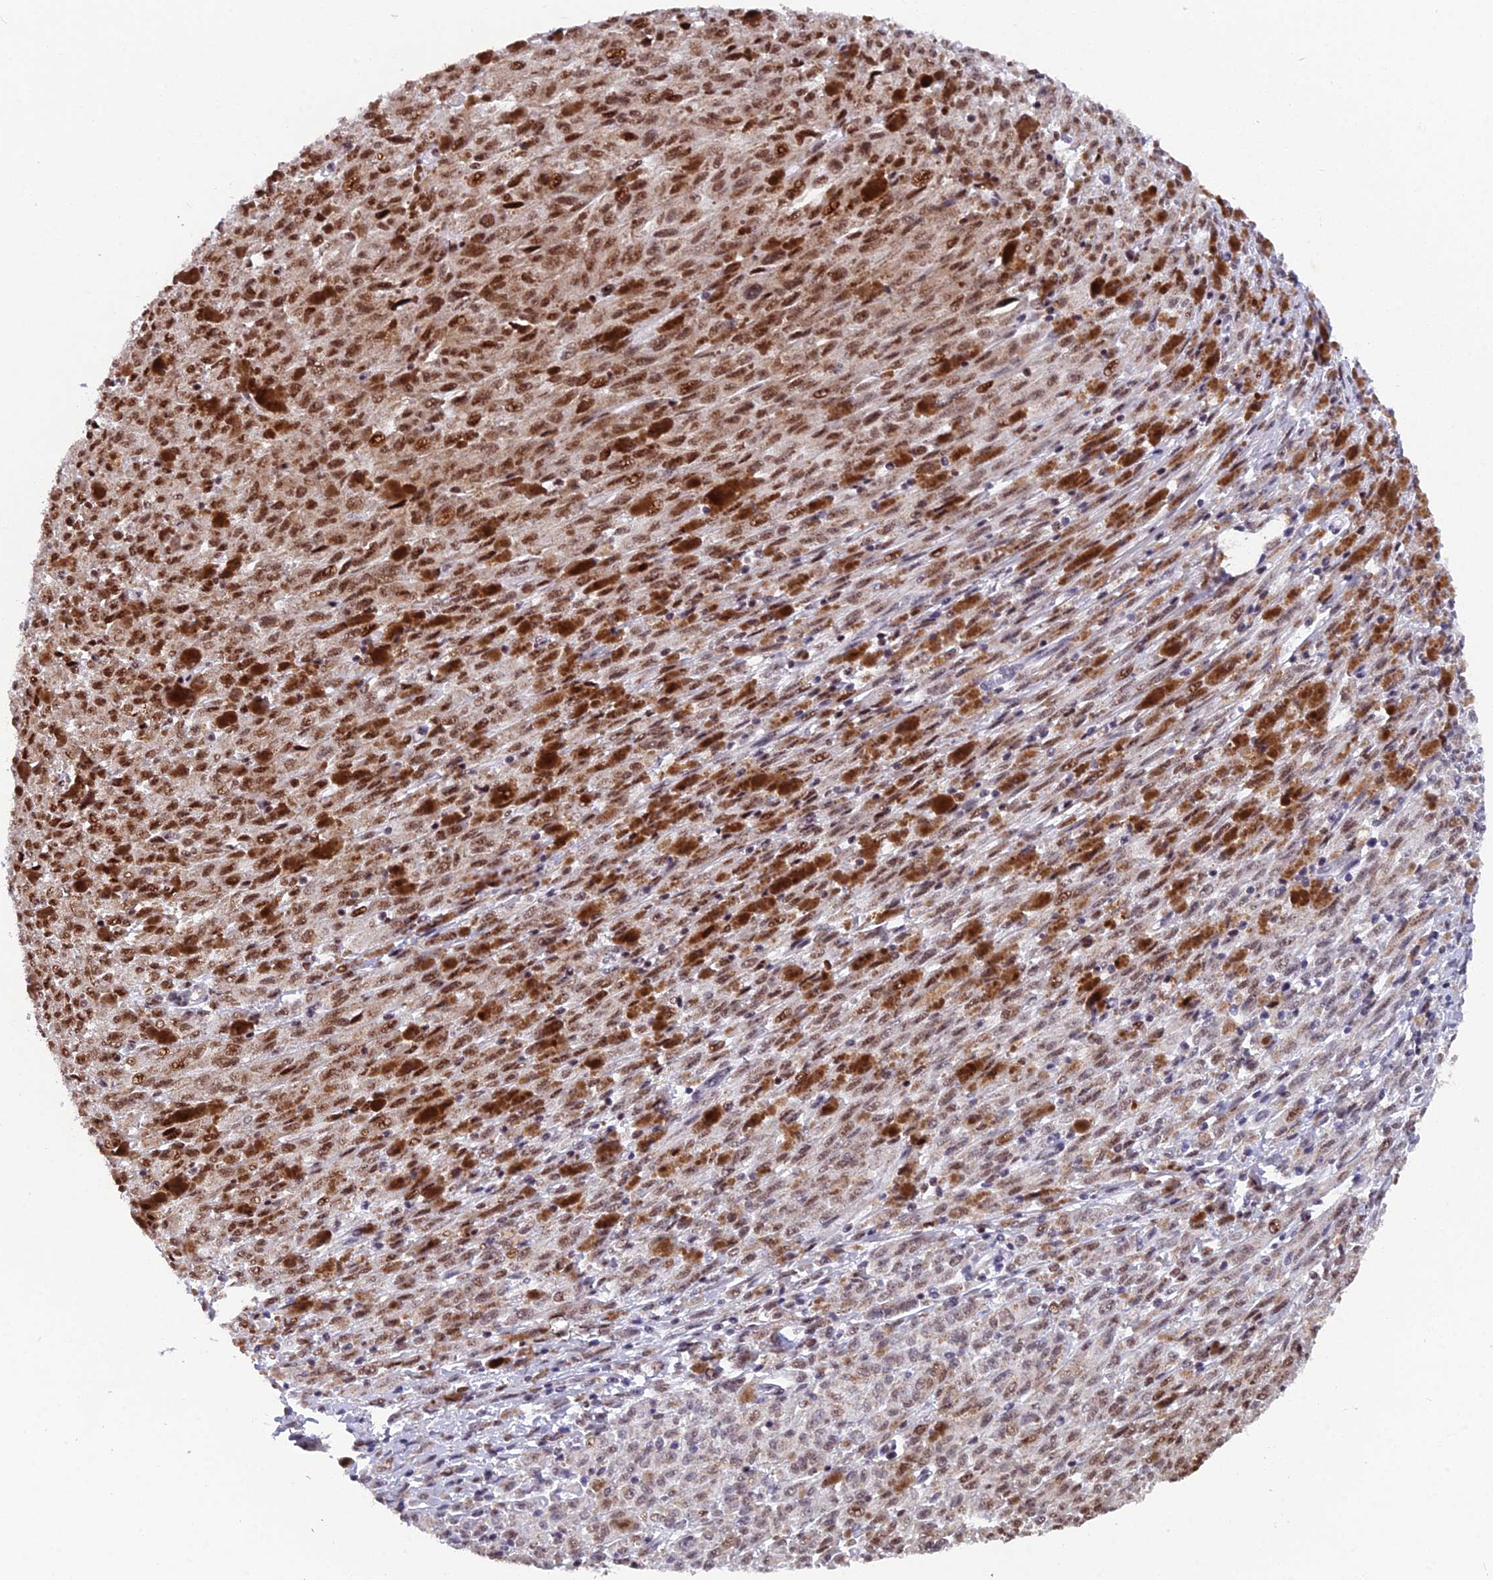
{"staining": {"intensity": "moderate", "quantity": ">75%", "location": "nuclear"}, "tissue": "melanoma", "cell_type": "Tumor cells", "image_type": "cancer", "snomed": [{"axis": "morphology", "description": "Malignant melanoma, NOS"}, {"axis": "topography", "description": "Skin"}], "caption": "IHC staining of malignant melanoma, which displays medium levels of moderate nuclear expression in approximately >75% of tumor cells indicating moderate nuclear protein staining. The staining was performed using DAB (3,3'-diaminobenzidine) (brown) for protein detection and nuclei were counterstained in hematoxylin (blue).", "gene": "XKR9", "patient": {"sex": "female", "age": 52}}